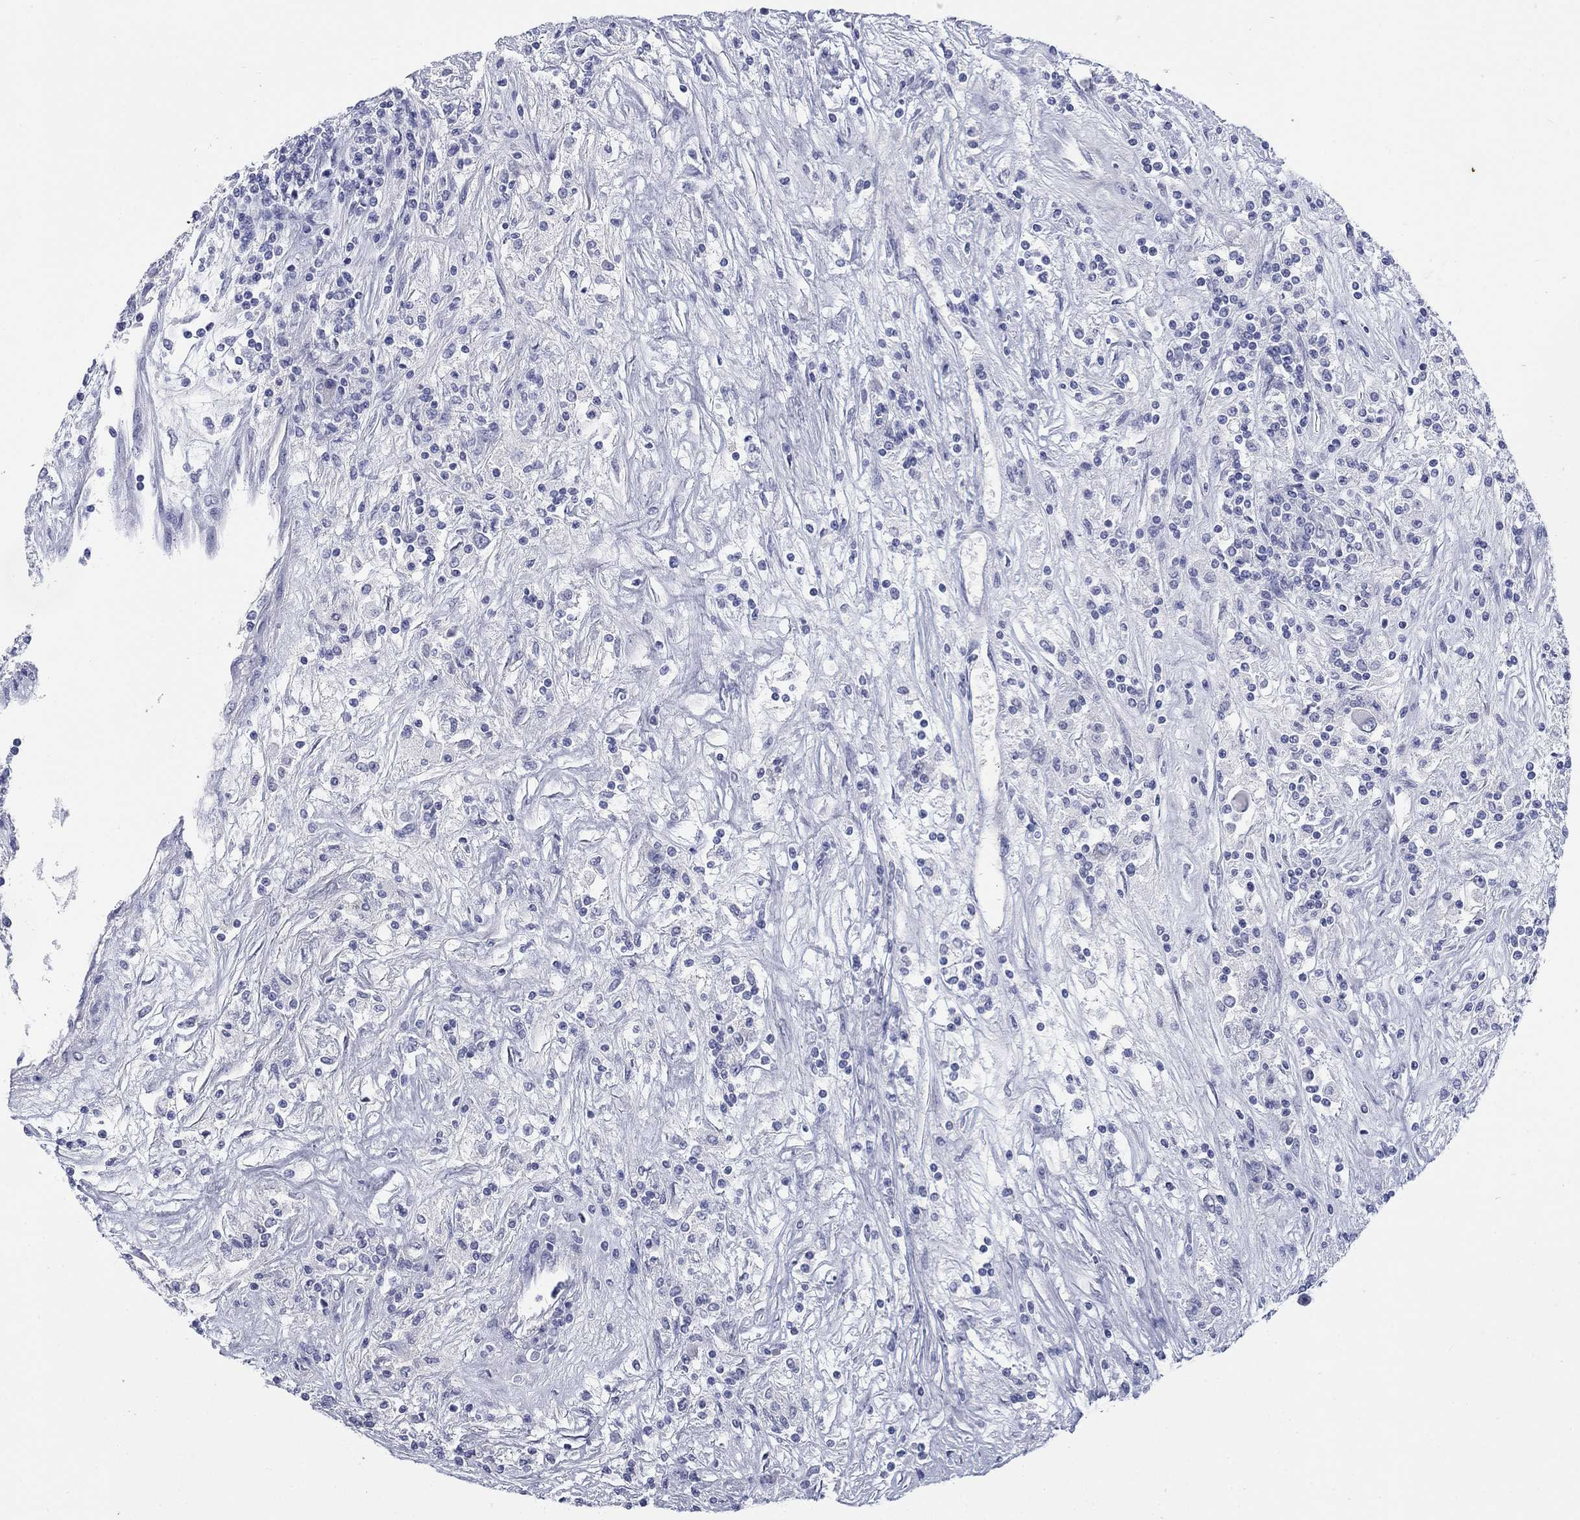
{"staining": {"intensity": "negative", "quantity": "none", "location": "none"}, "tissue": "renal cancer", "cell_type": "Tumor cells", "image_type": "cancer", "snomed": [{"axis": "morphology", "description": "Adenocarcinoma, NOS"}, {"axis": "topography", "description": "Kidney"}], "caption": "Tumor cells are negative for brown protein staining in renal adenocarcinoma.", "gene": "ECEL1", "patient": {"sex": "female", "age": 67}}